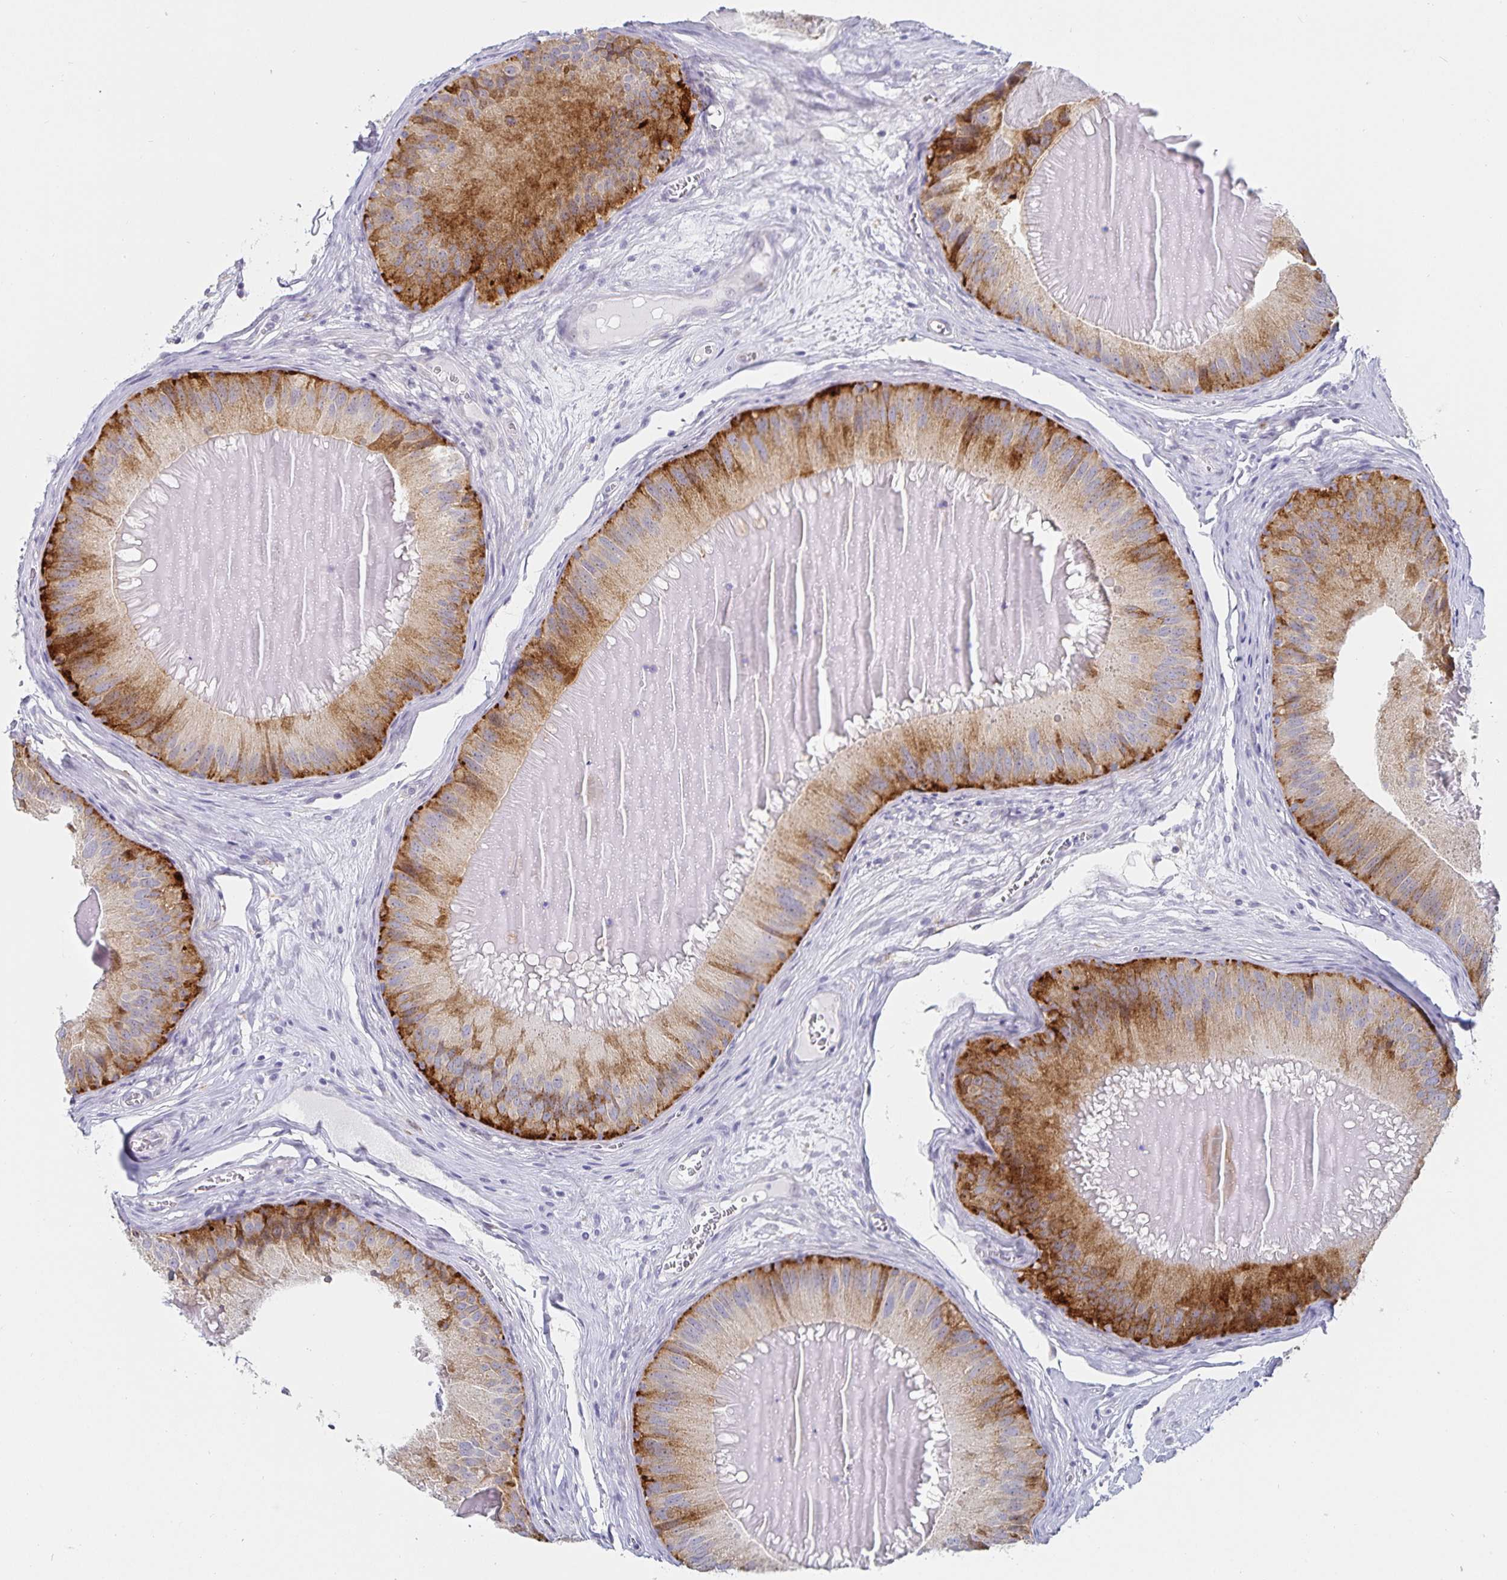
{"staining": {"intensity": "strong", "quantity": "25%-75%", "location": "cytoplasmic/membranous"}, "tissue": "epididymis", "cell_type": "Glandular cells", "image_type": "normal", "snomed": [{"axis": "morphology", "description": "Normal tissue, NOS"}, {"axis": "topography", "description": "Epididymis, spermatic cord, NOS"}], "caption": "Protein positivity by IHC demonstrates strong cytoplasmic/membranous expression in about 25%-75% of glandular cells in benign epididymis.", "gene": "S100G", "patient": {"sex": "male", "age": 39}}